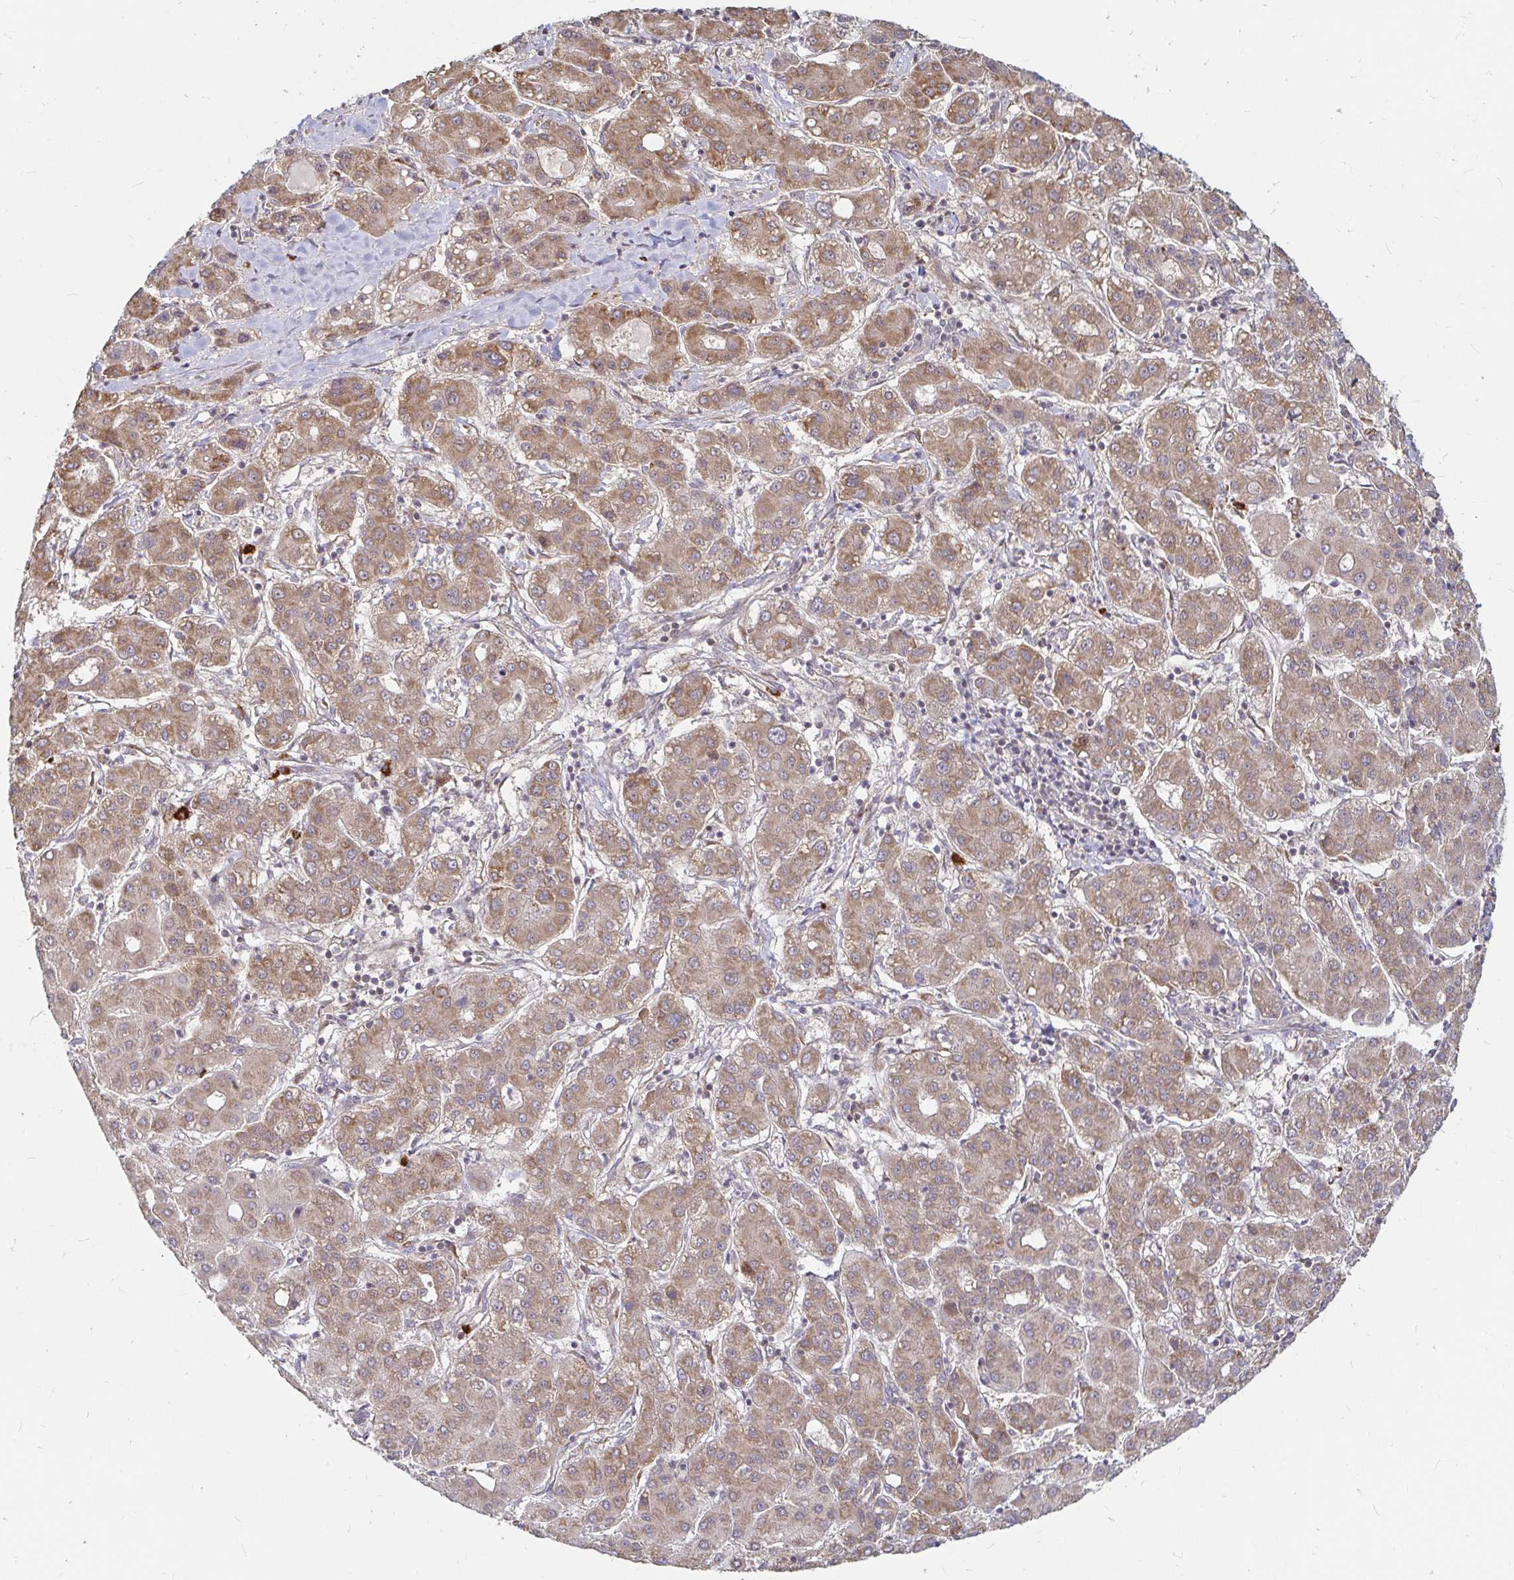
{"staining": {"intensity": "moderate", "quantity": ">75%", "location": "cytoplasmic/membranous"}, "tissue": "liver cancer", "cell_type": "Tumor cells", "image_type": "cancer", "snomed": [{"axis": "morphology", "description": "Carcinoma, Hepatocellular, NOS"}, {"axis": "topography", "description": "Liver"}], "caption": "Immunohistochemical staining of liver cancer (hepatocellular carcinoma) reveals moderate cytoplasmic/membranous protein expression in about >75% of tumor cells.", "gene": "CAST", "patient": {"sex": "male", "age": 65}}